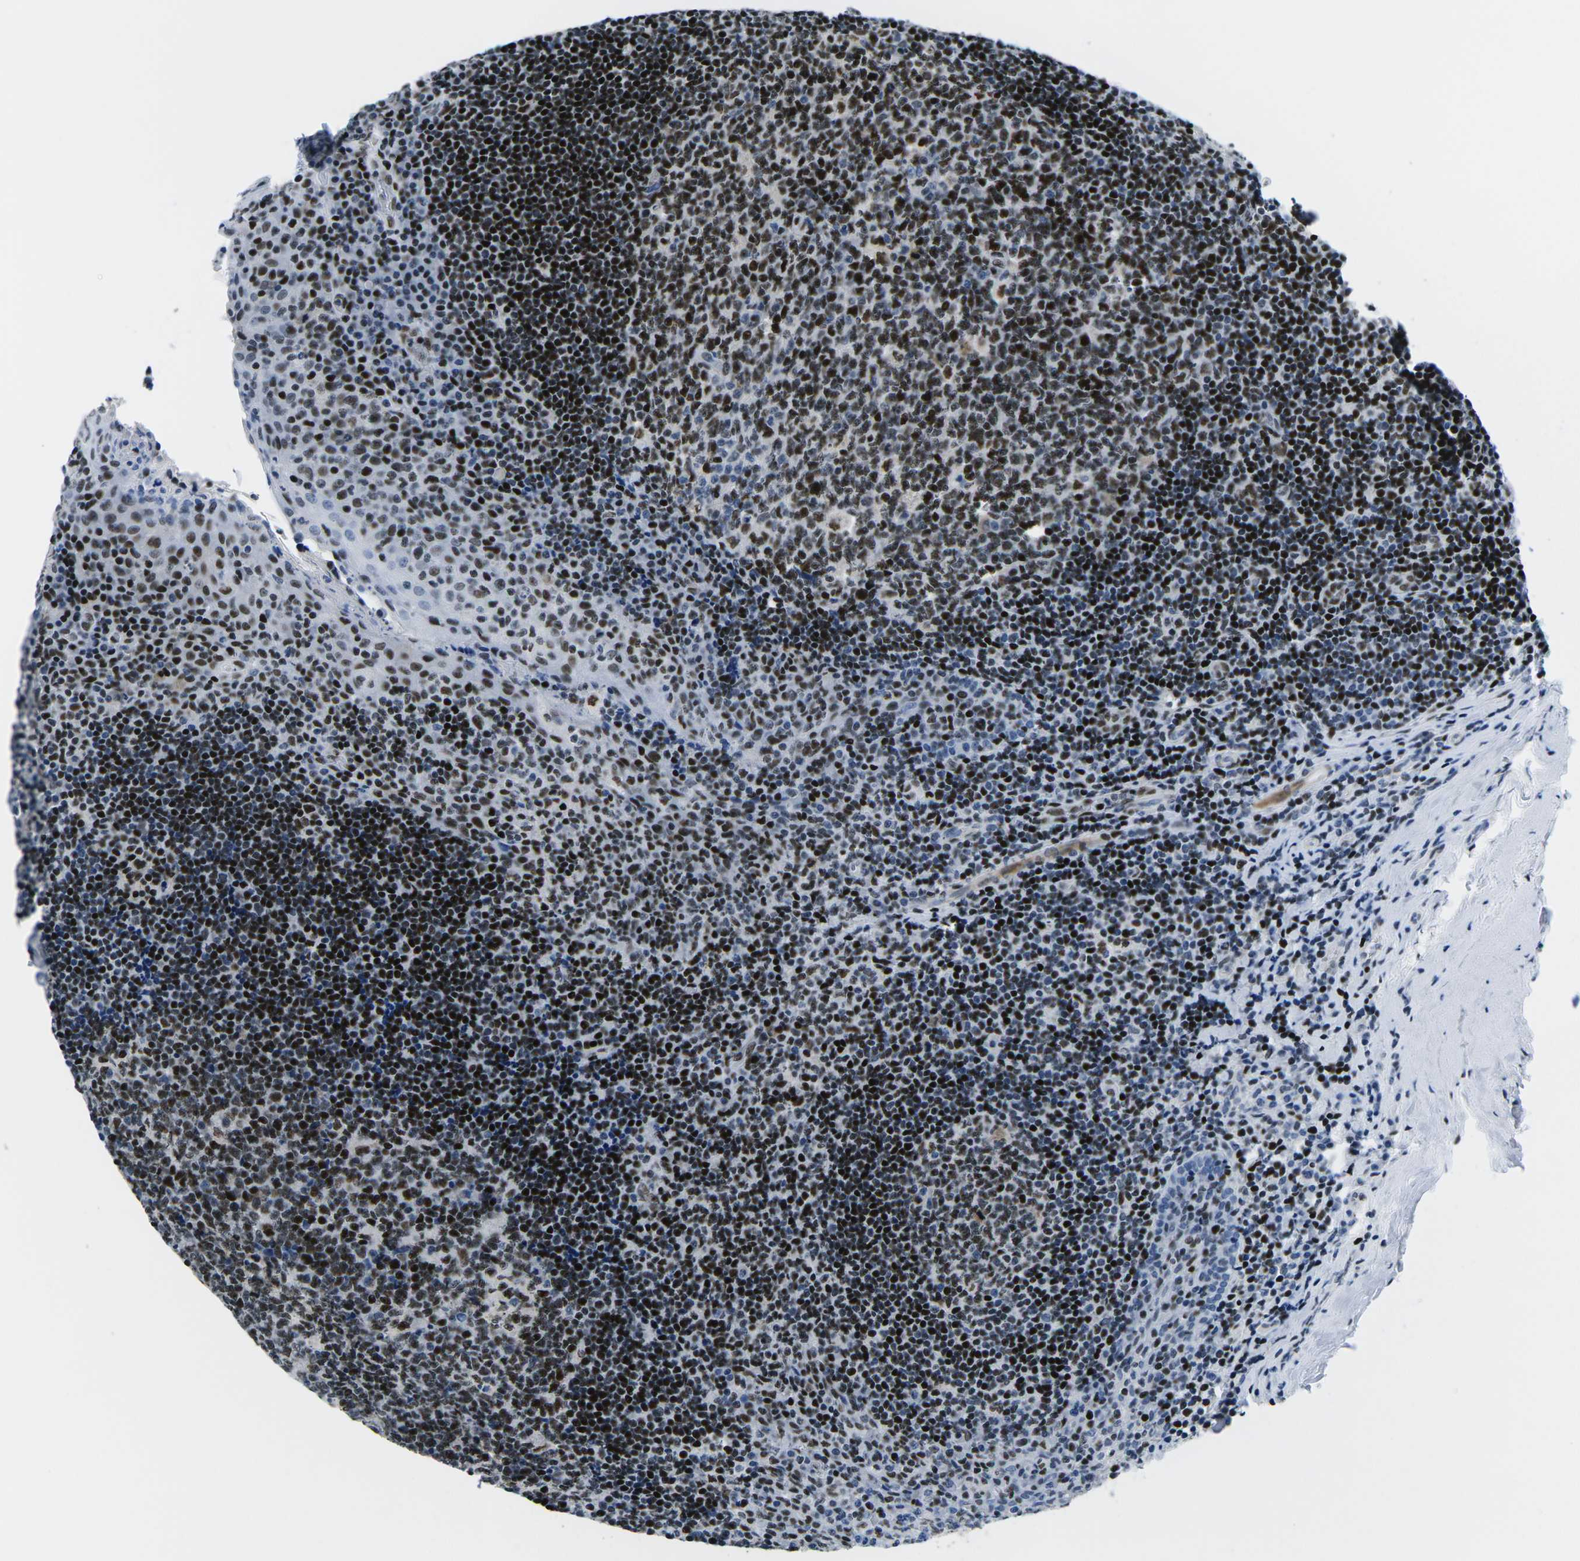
{"staining": {"intensity": "strong", "quantity": ">75%", "location": "nuclear"}, "tissue": "tonsil", "cell_type": "Germinal center cells", "image_type": "normal", "snomed": [{"axis": "morphology", "description": "Normal tissue, NOS"}, {"axis": "topography", "description": "Tonsil"}], "caption": "The immunohistochemical stain shows strong nuclear expression in germinal center cells of benign tonsil.", "gene": "ATF1", "patient": {"sex": "male", "age": 17}}